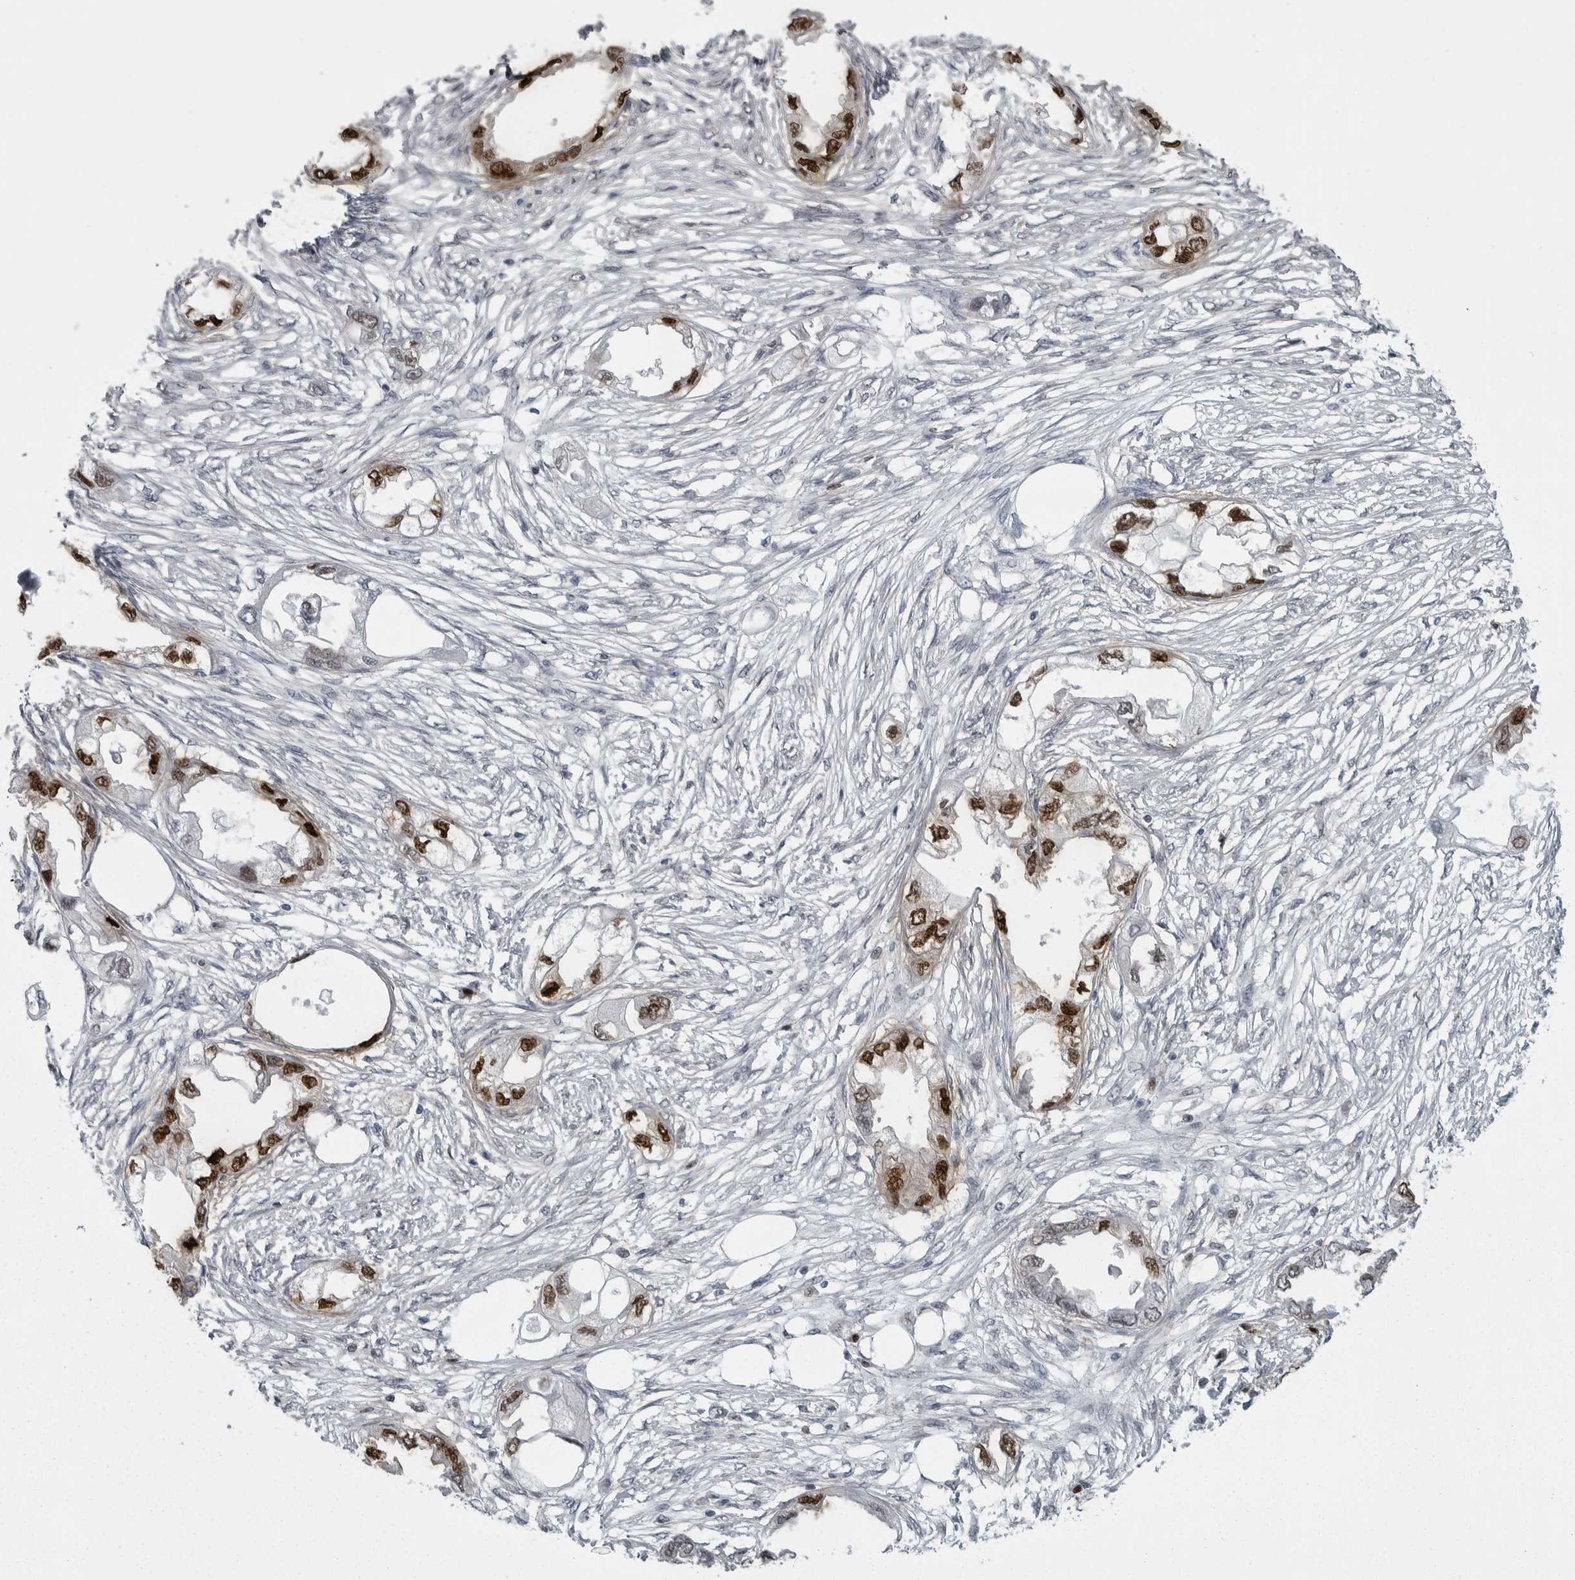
{"staining": {"intensity": "strong", "quantity": "25%-75%", "location": "nuclear"}, "tissue": "endometrial cancer", "cell_type": "Tumor cells", "image_type": "cancer", "snomed": [{"axis": "morphology", "description": "Adenocarcinoma, NOS"}, {"axis": "morphology", "description": "Adenocarcinoma, metastatic, NOS"}, {"axis": "topography", "description": "Adipose tissue"}, {"axis": "topography", "description": "Endometrium"}], "caption": "The immunohistochemical stain highlights strong nuclear positivity in tumor cells of metastatic adenocarcinoma (endometrial) tissue. The protein of interest is stained brown, and the nuclei are stained in blue (DAB (3,3'-diaminobenzidine) IHC with brightfield microscopy, high magnification).", "gene": "HMGN3", "patient": {"sex": "female", "age": 67}}